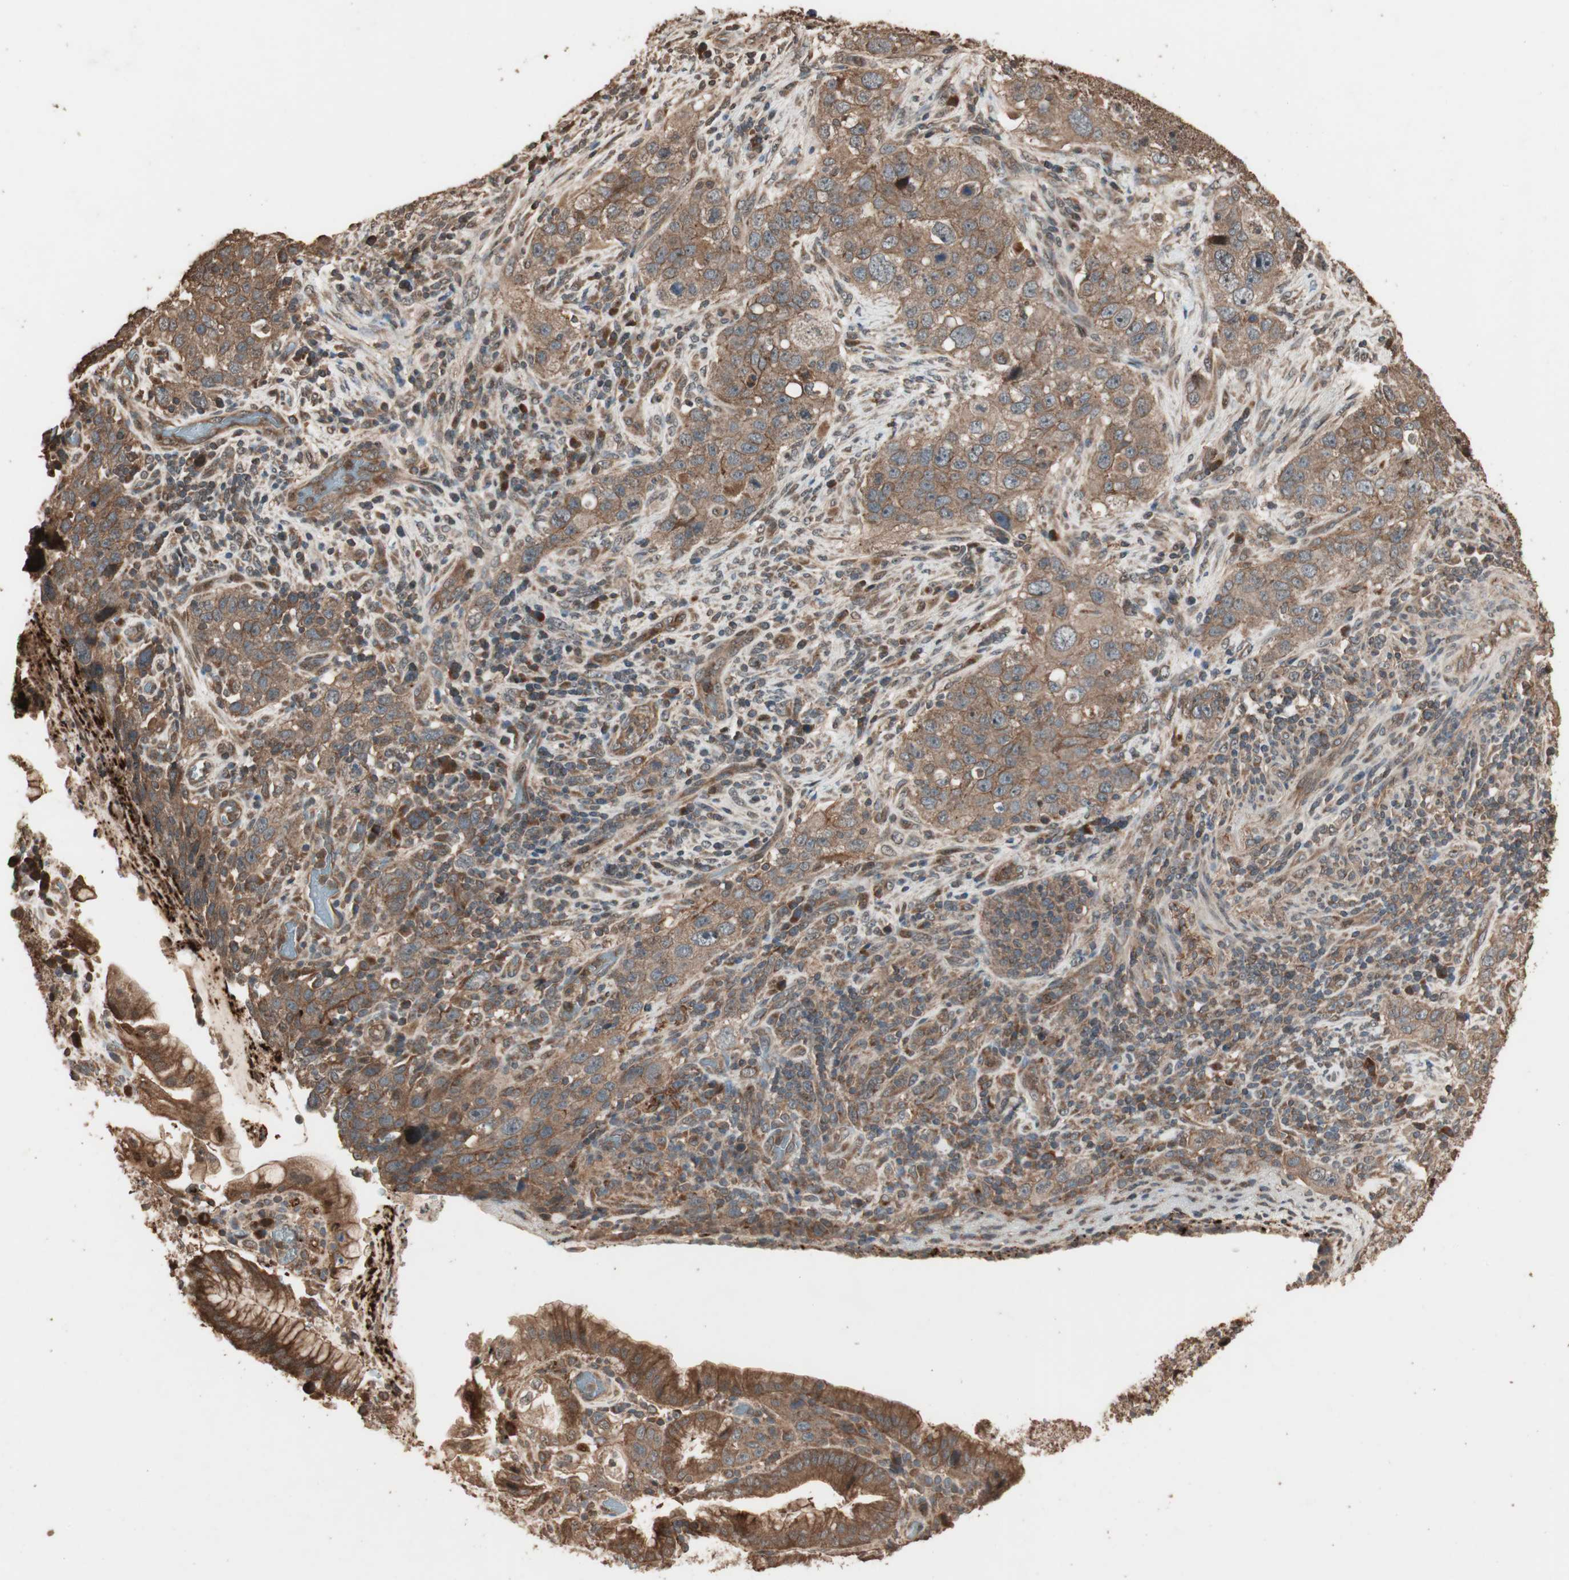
{"staining": {"intensity": "moderate", "quantity": ">75%", "location": "cytoplasmic/membranous"}, "tissue": "stomach cancer", "cell_type": "Tumor cells", "image_type": "cancer", "snomed": [{"axis": "morphology", "description": "Normal tissue, NOS"}, {"axis": "morphology", "description": "Adenocarcinoma, NOS"}, {"axis": "topography", "description": "Stomach"}], "caption": "About >75% of tumor cells in human stomach cancer (adenocarcinoma) reveal moderate cytoplasmic/membranous protein positivity as visualized by brown immunohistochemical staining.", "gene": "USP20", "patient": {"sex": "male", "age": 48}}